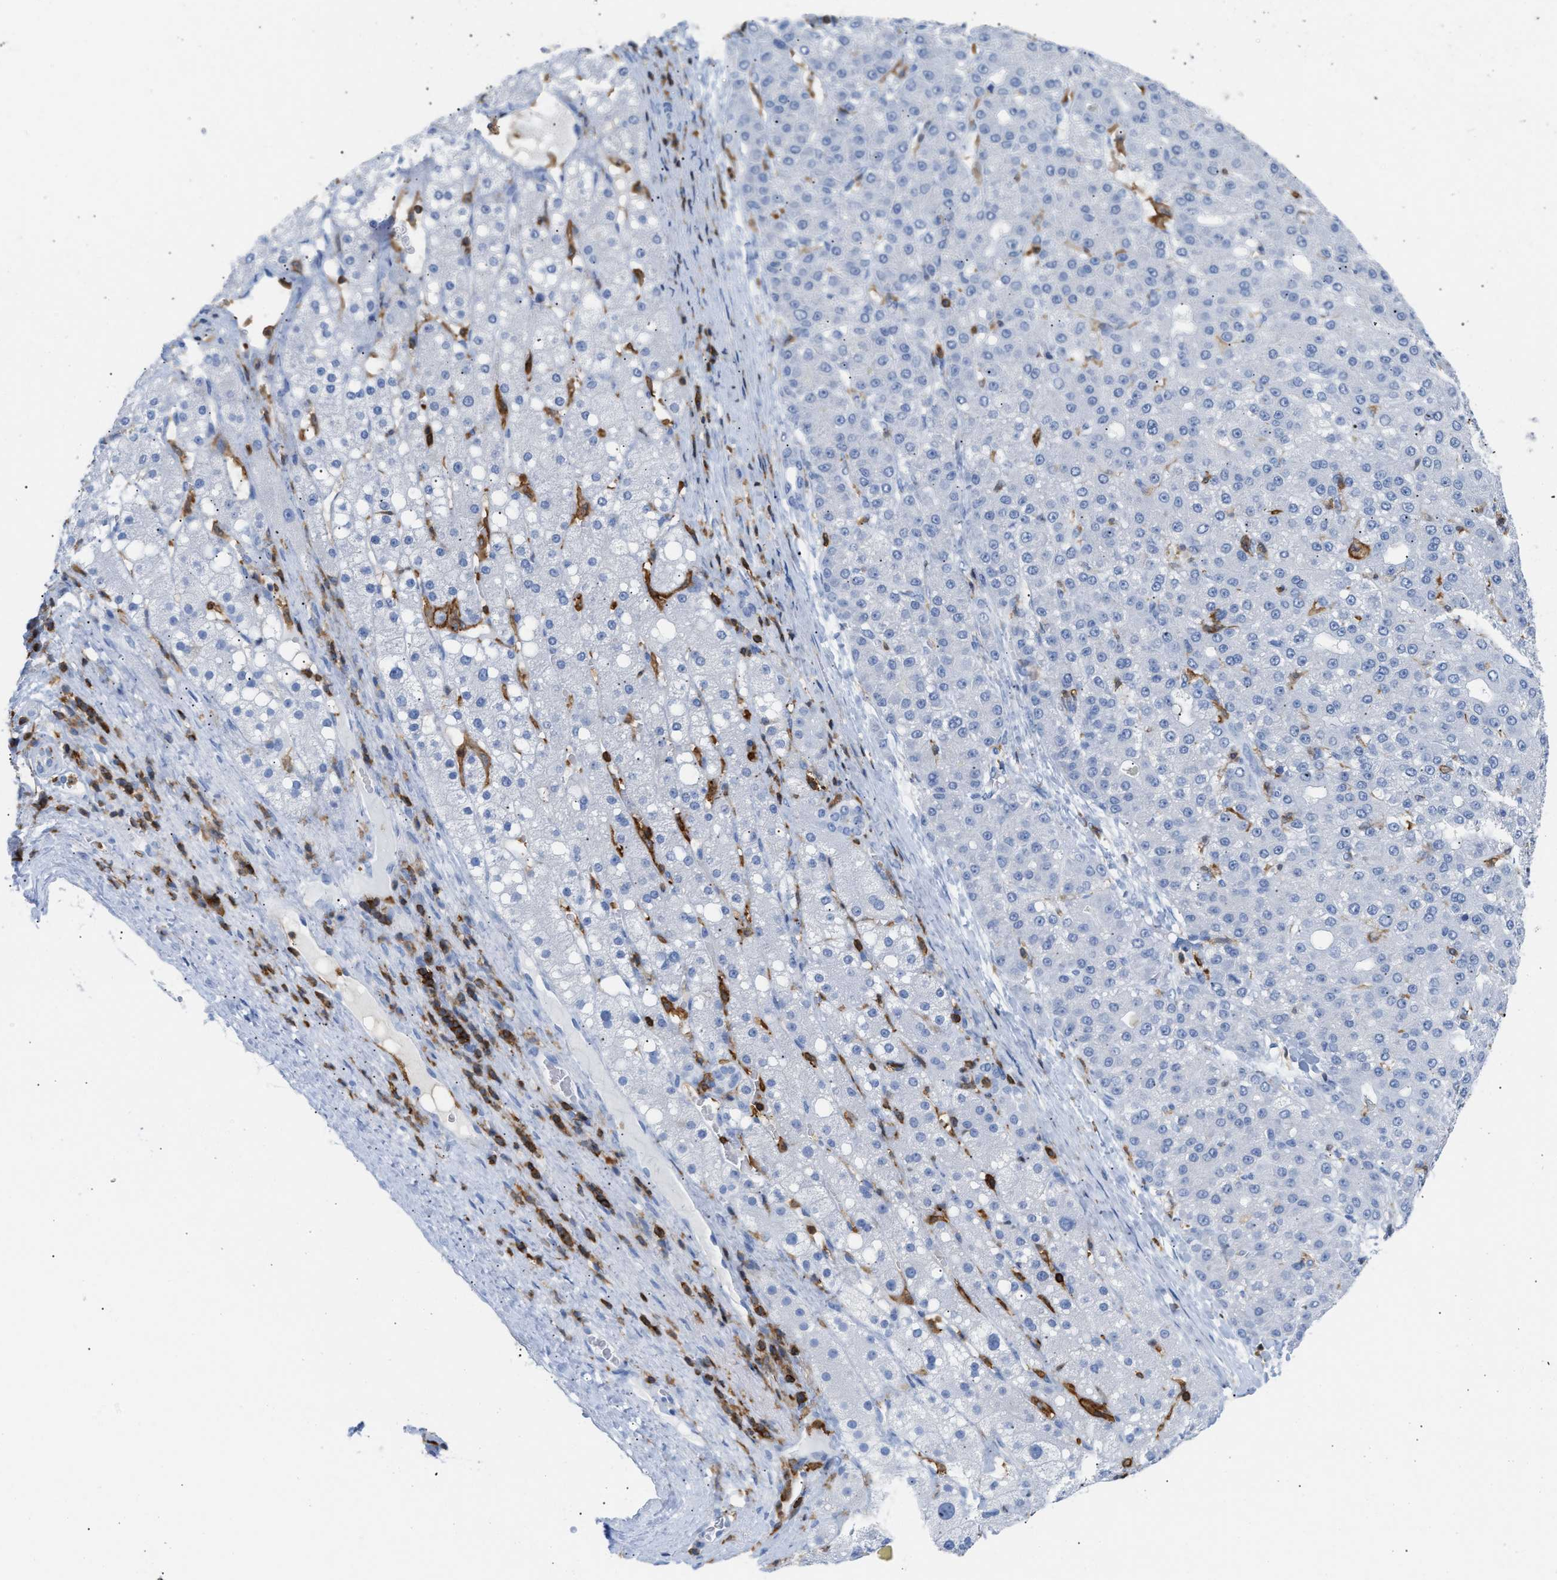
{"staining": {"intensity": "negative", "quantity": "none", "location": "none"}, "tissue": "liver cancer", "cell_type": "Tumor cells", "image_type": "cancer", "snomed": [{"axis": "morphology", "description": "Carcinoma, Hepatocellular, NOS"}, {"axis": "topography", "description": "Liver"}], "caption": "IHC of human hepatocellular carcinoma (liver) shows no staining in tumor cells. (Stains: DAB (3,3'-diaminobenzidine) immunohistochemistry (IHC) with hematoxylin counter stain, Microscopy: brightfield microscopy at high magnification).", "gene": "LCP1", "patient": {"sex": "male", "age": 67}}